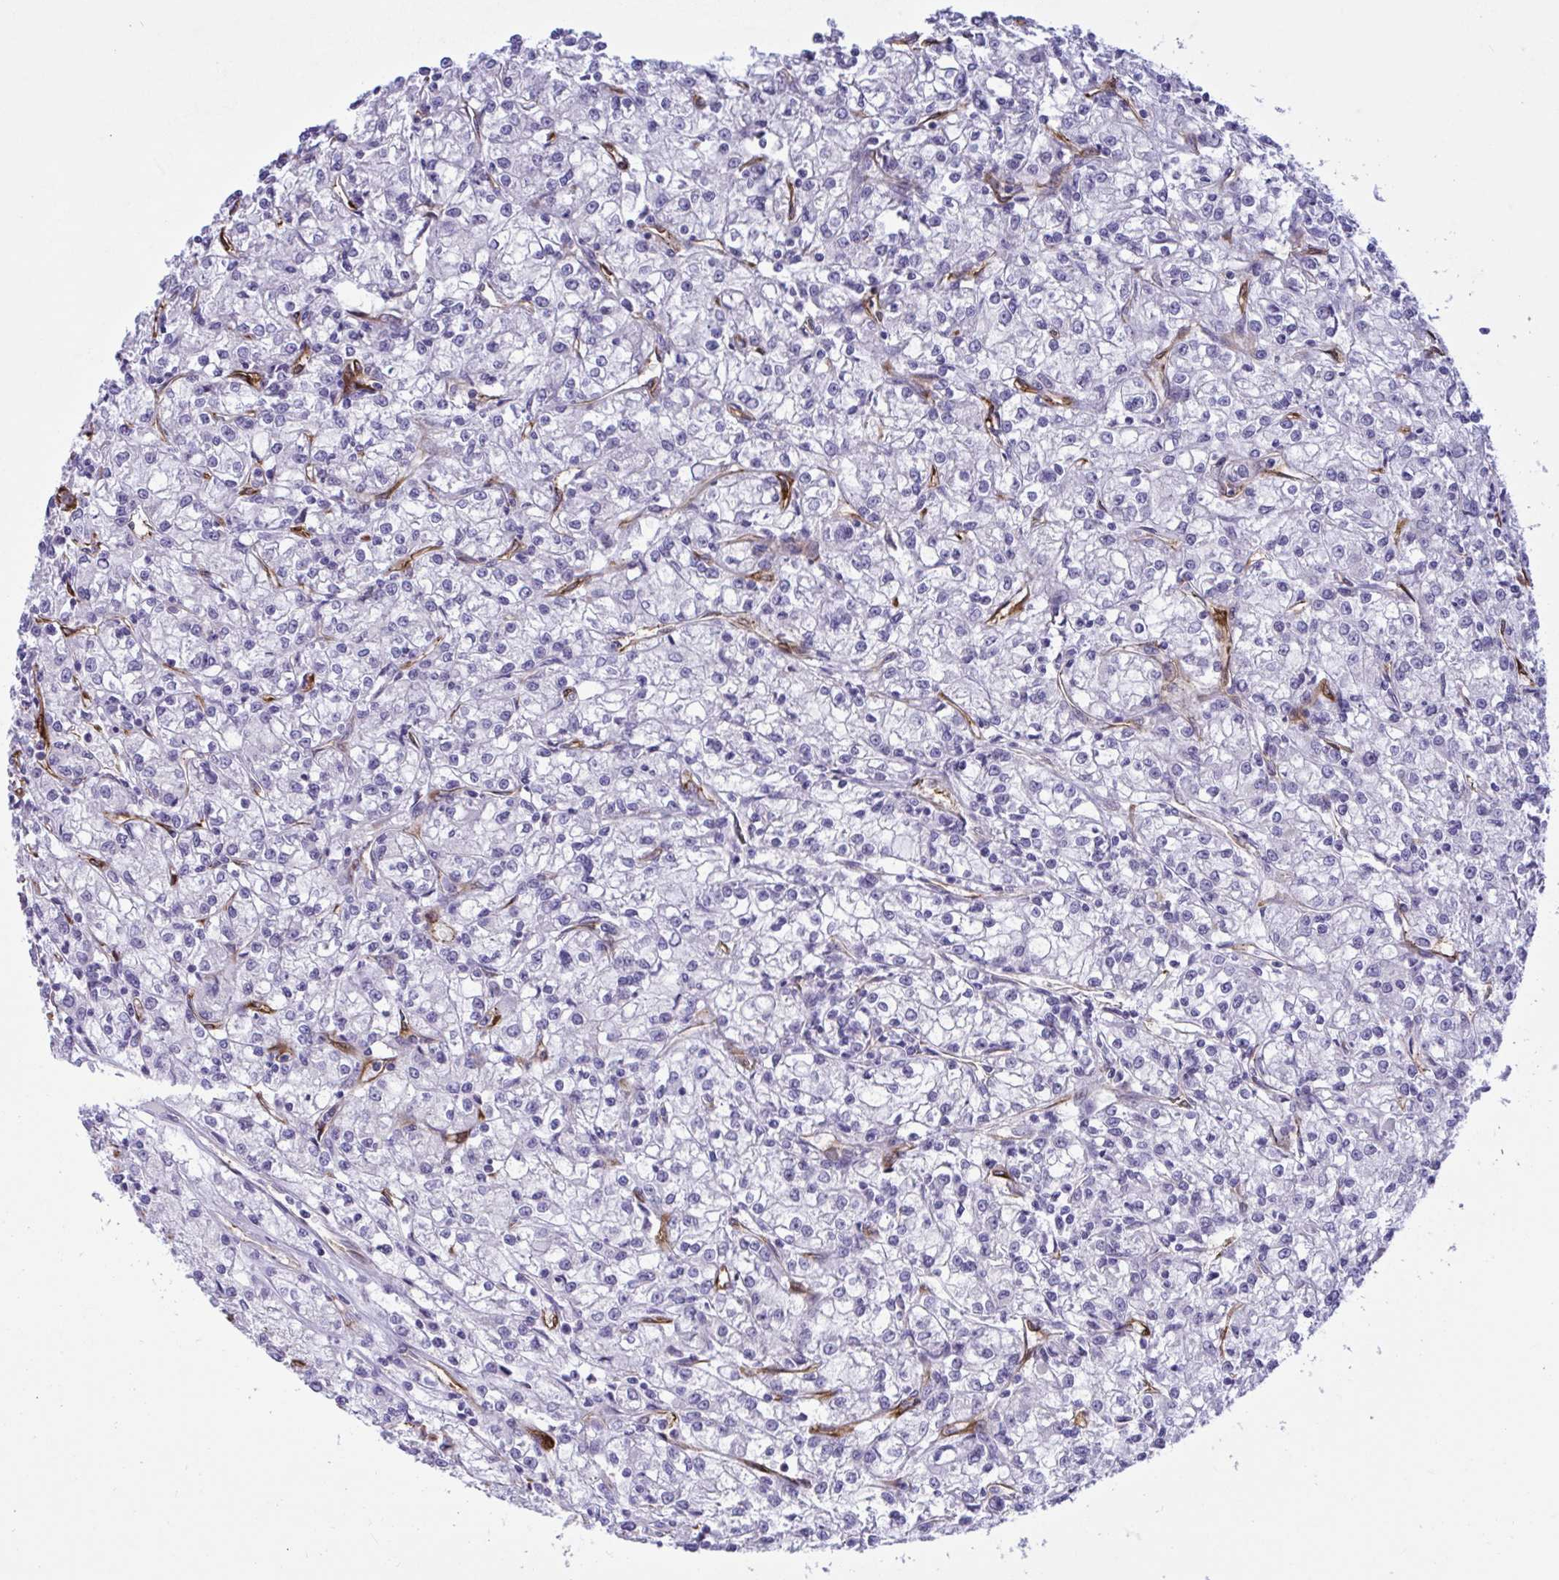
{"staining": {"intensity": "negative", "quantity": "none", "location": "none"}, "tissue": "renal cancer", "cell_type": "Tumor cells", "image_type": "cancer", "snomed": [{"axis": "morphology", "description": "Adenocarcinoma, NOS"}, {"axis": "topography", "description": "Kidney"}], "caption": "The histopathology image exhibits no staining of tumor cells in adenocarcinoma (renal).", "gene": "EML1", "patient": {"sex": "female", "age": 59}}